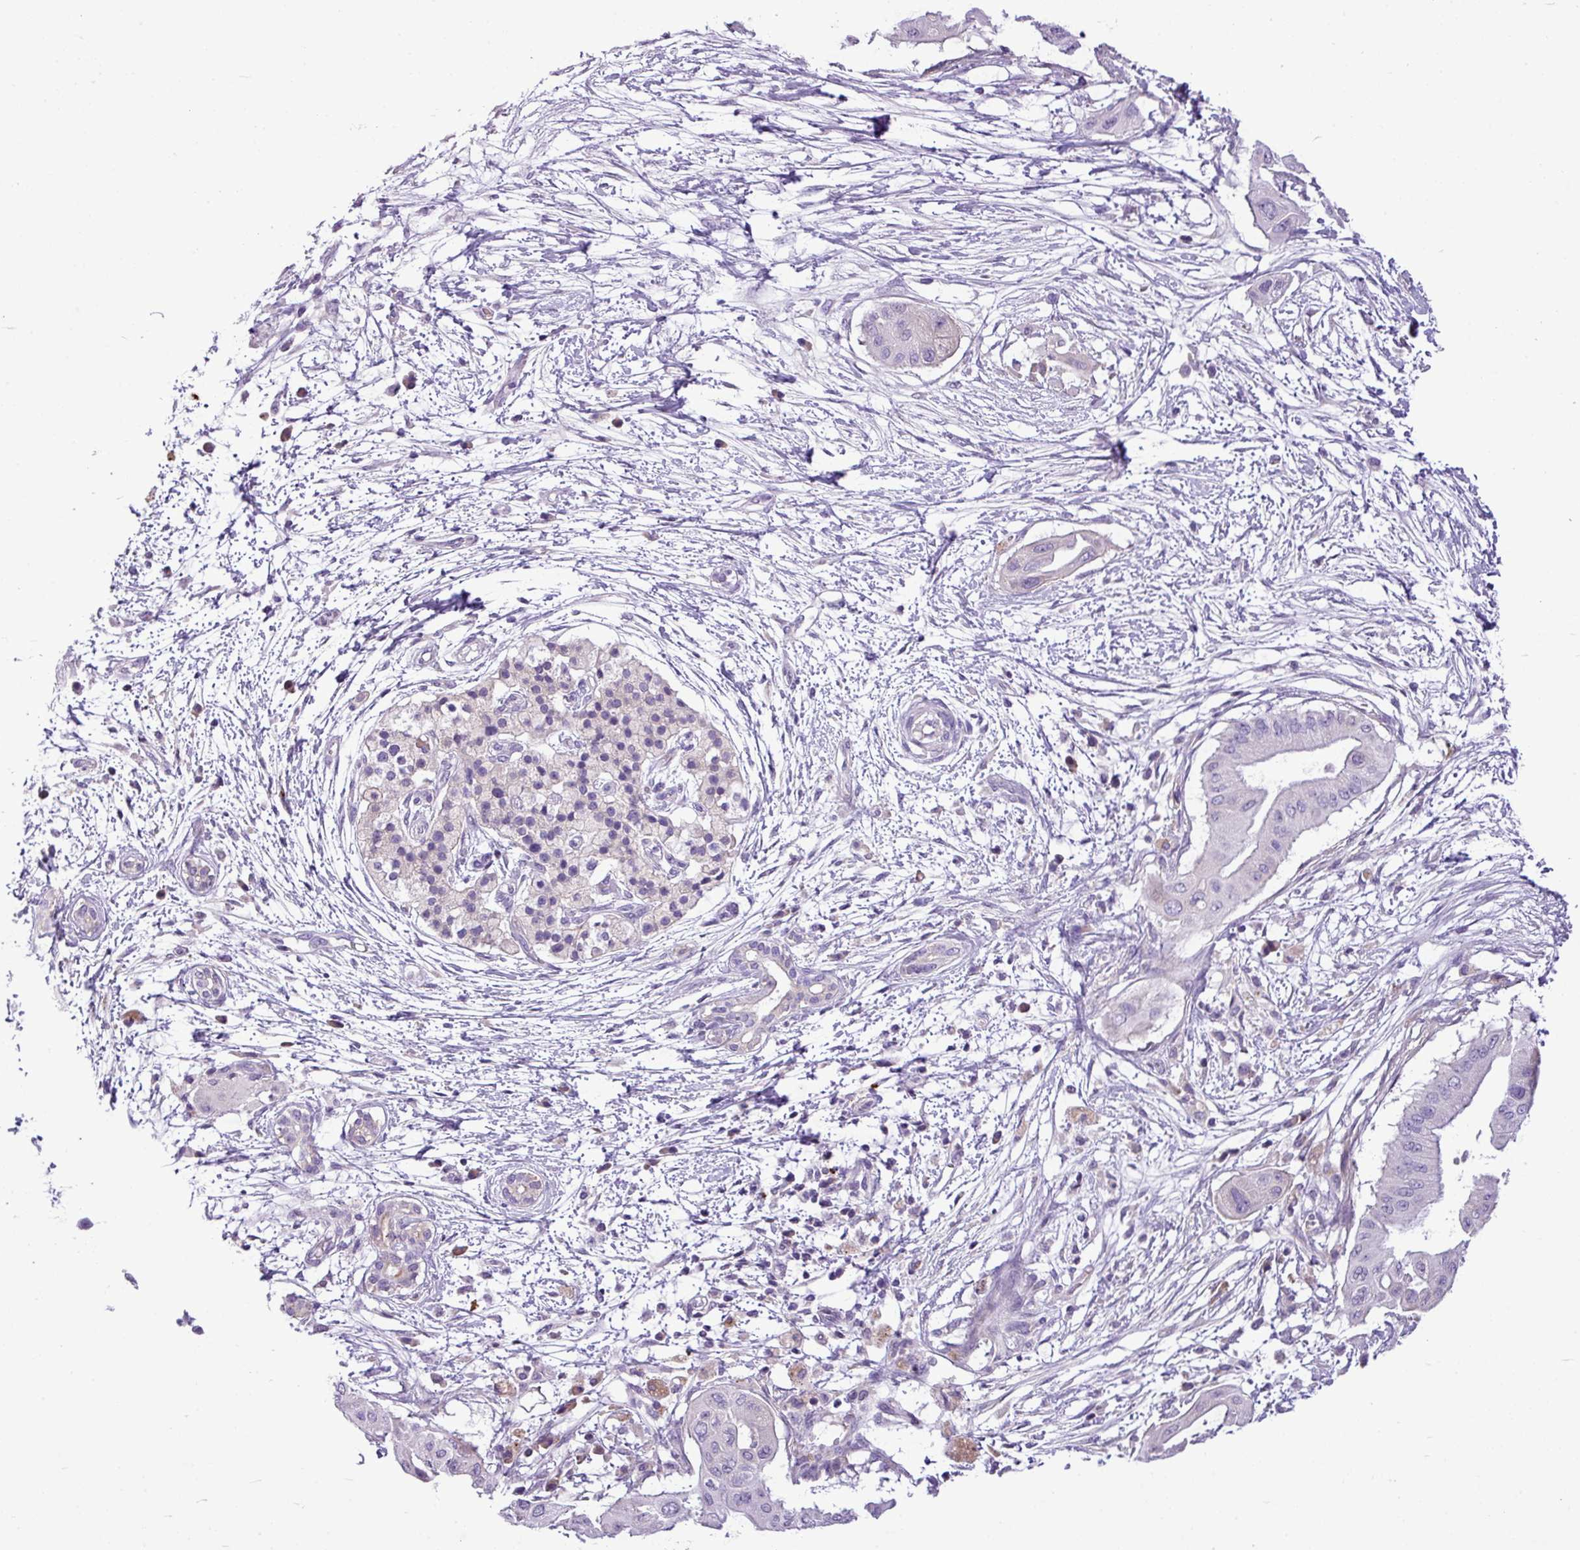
{"staining": {"intensity": "negative", "quantity": "none", "location": "none"}, "tissue": "pancreatic cancer", "cell_type": "Tumor cells", "image_type": "cancer", "snomed": [{"axis": "morphology", "description": "Adenocarcinoma, NOS"}, {"axis": "topography", "description": "Pancreas"}], "caption": "Protein analysis of pancreatic cancer displays no significant expression in tumor cells. (Immunohistochemistry (ihc), brightfield microscopy, high magnification).", "gene": "IL17A", "patient": {"sex": "male", "age": 68}}